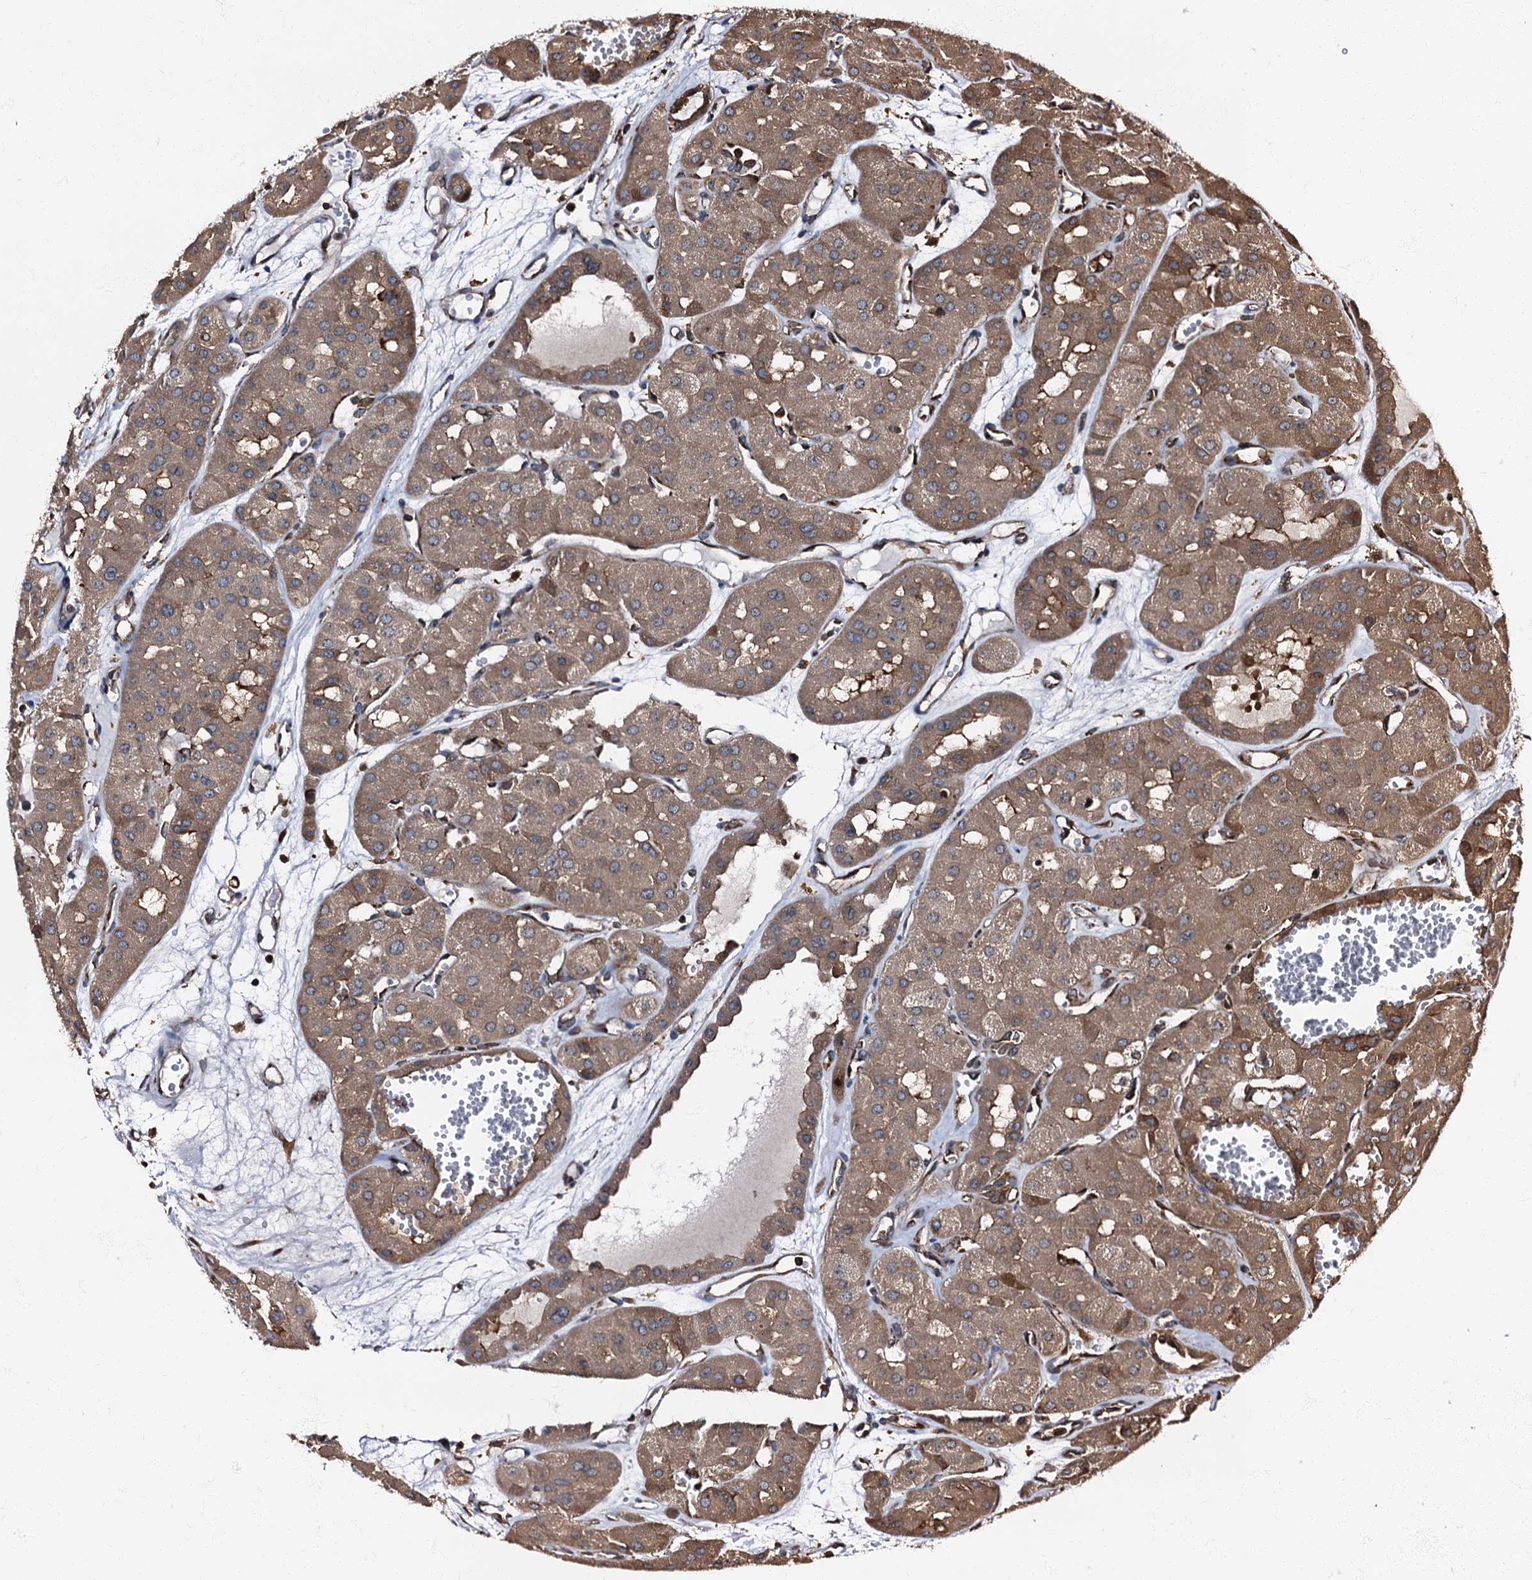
{"staining": {"intensity": "moderate", "quantity": ">75%", "location": "cytoplasmic/membranous"}, "tissue": "renal cancer", "cell_type": "Tumor cells", "image_type": "cancer", "snomed": [{"axis": "morphology", "description": "Carcinoma, NOS"}, {"axis": "topography", "description": "Kidney"}], "caption": "Immunohistochemical staining of renal cancer (carcinoma) exhibits medium levels of moderate cytoplasmic/membranous staining in approximately >75% of tumor cells.", "gene": "ATP2C1", "patient": {"sex": "female", "age": 75}}